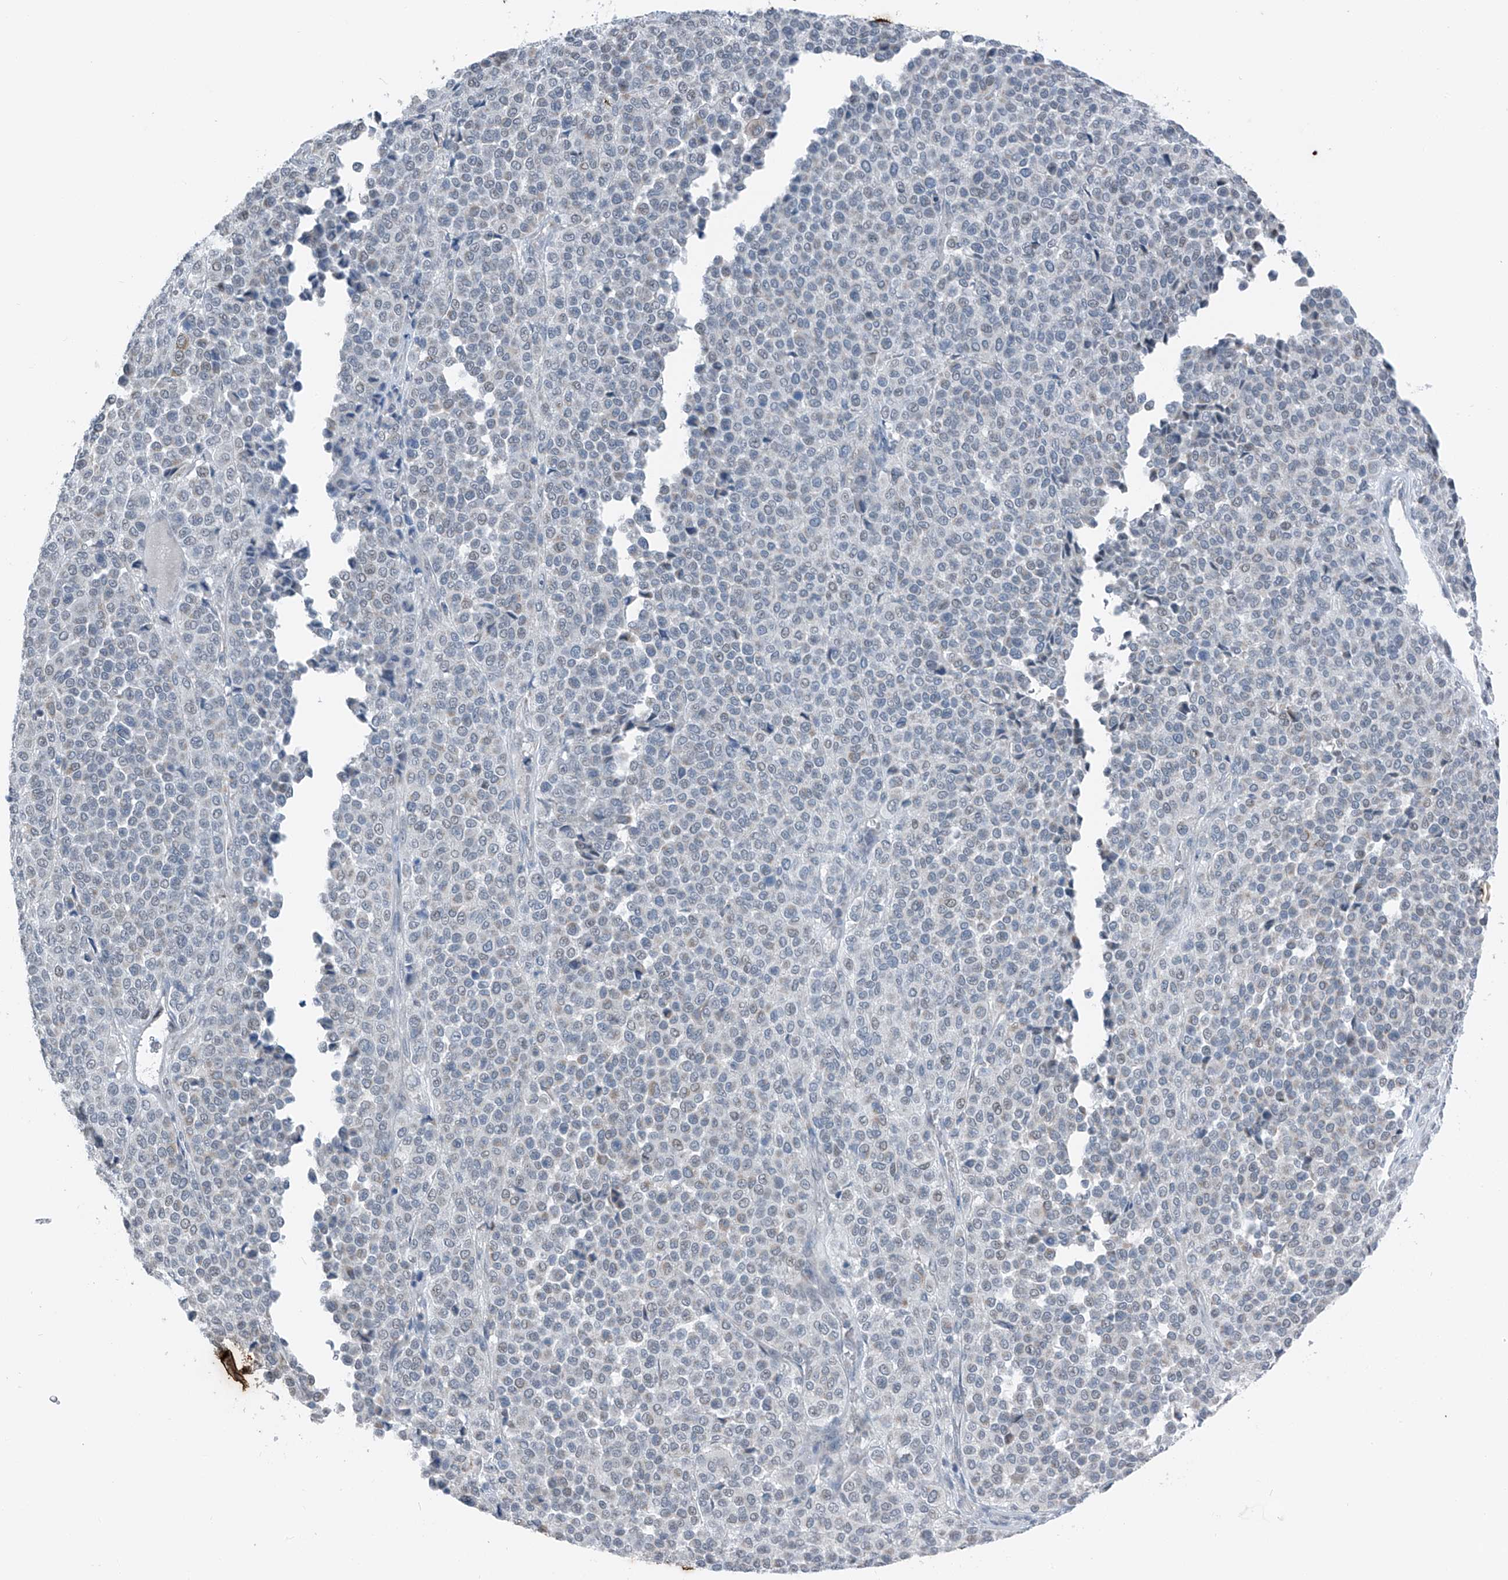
{"staining": {"intensity": "negative", "quantity": "none", "location": "none"}, "tissue": "melanoma", "cell_type": "Tumor cells", "image_type": "cancer", "snomed": [{"axis": "morphology", "description": "Malignant melanoma, Metastatic site"}, {"axis": "topography", "description": "Pancreas"}], "caption": "DAB immunohistochemical staining of melanoma displays no significant positivity in tumor cells.", "gene": "DYRK1B", "patient": {"sex": "female", "age": 30}}